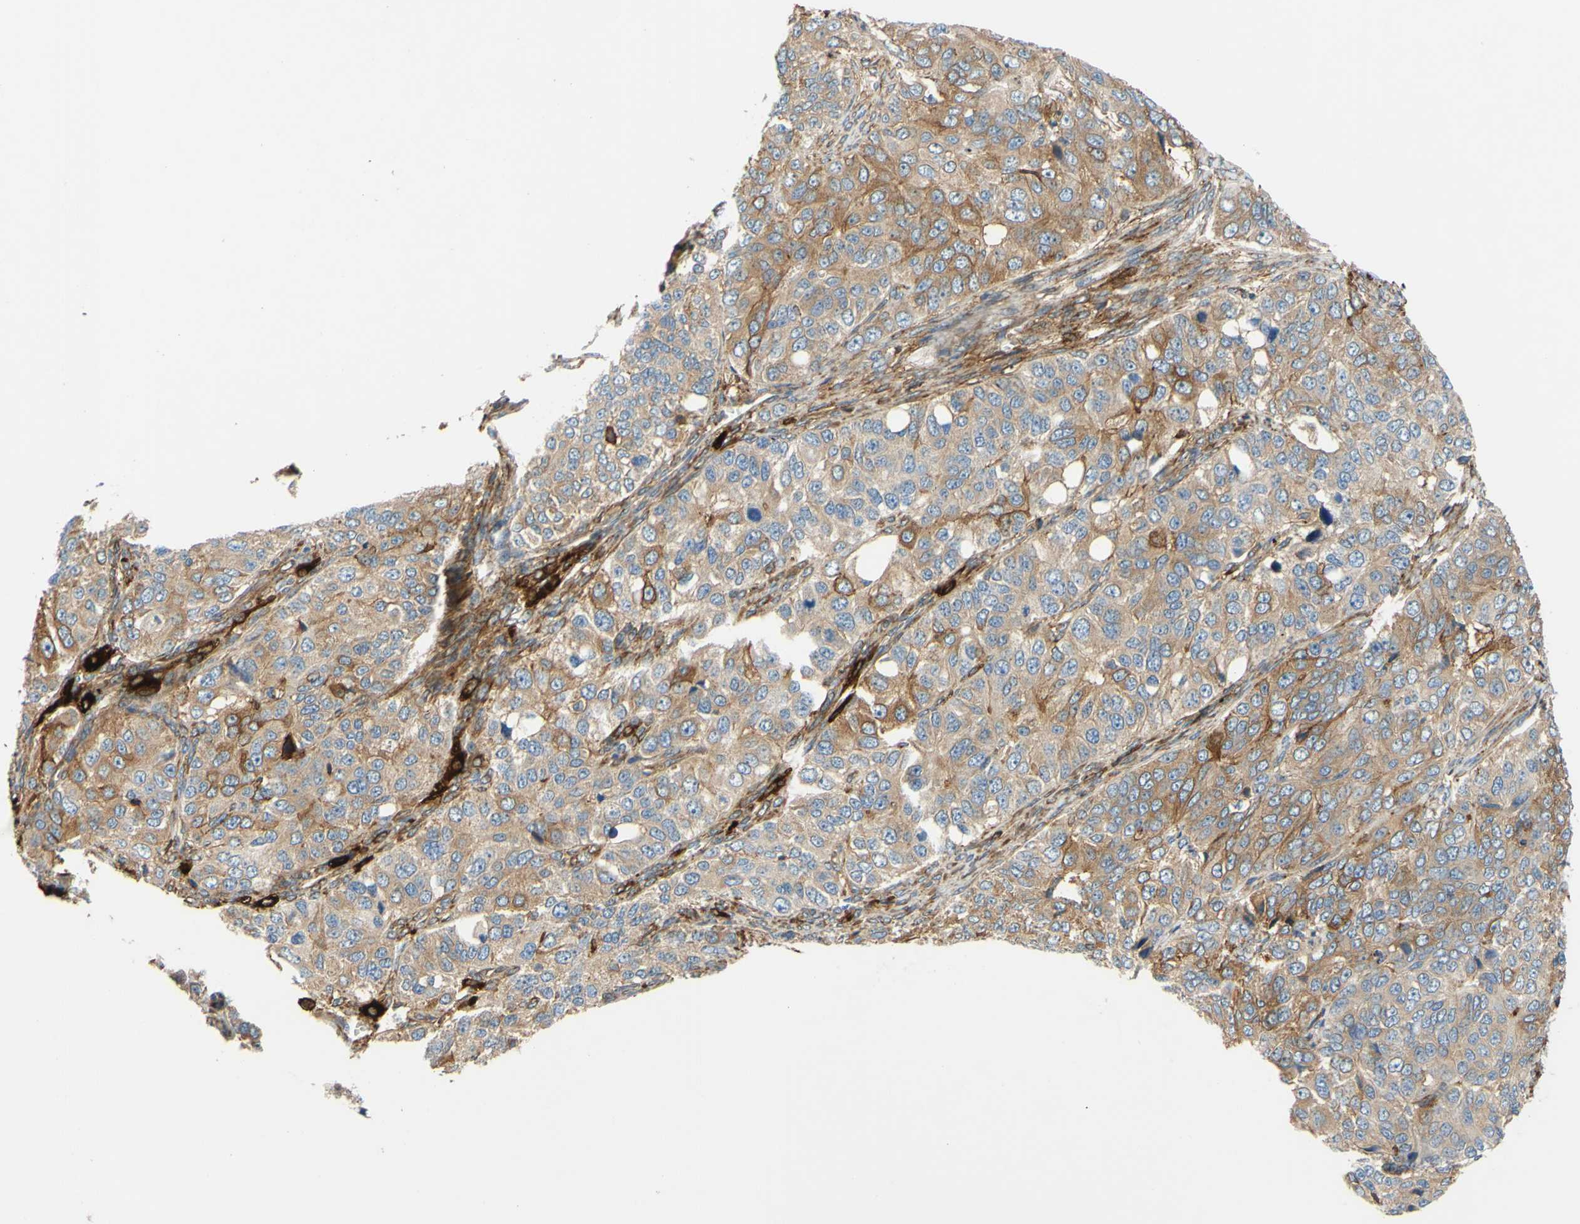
{"staining": {"intensity": "weak", "quantity": ">75%", "location": "cytoplasmic/membranous"}, "tissue": "ovarian cancer", "cell_type": "Tumor cells", "image_type": "cancer", "snomed": [{"axis": "morphology", "description": "Carcinoma, endometroid"}, {"axis": "topography", "description": "Ovary"}], "caption": "Immunohistochemical staining of ovarian endometroid carcinoma exhibits weak cytoplasmic/membranous protein expression in approximately >75% of tumor cells.", "gene": "POR", "patient": {"sex": "female", "age": 51}}